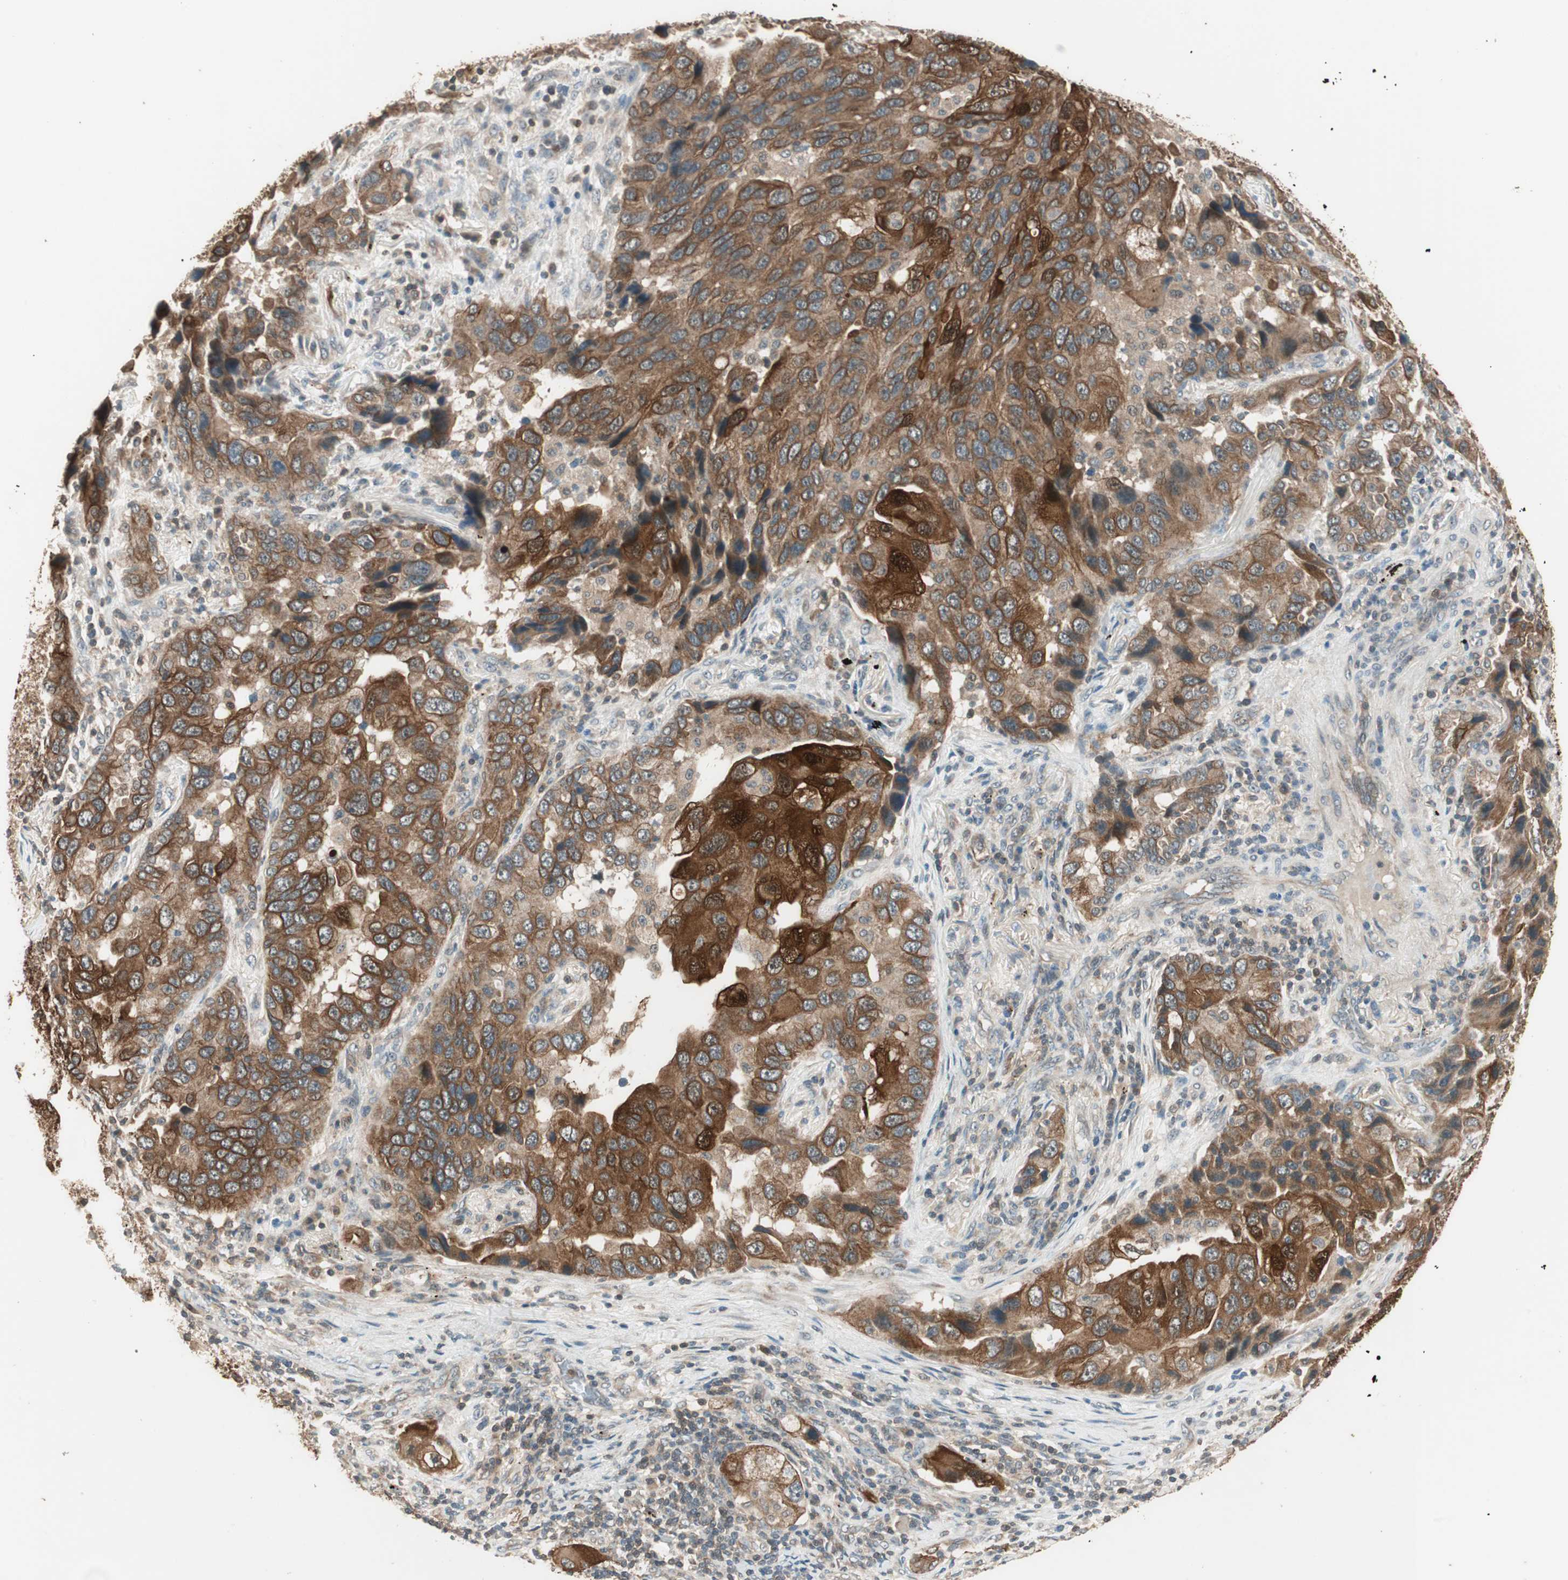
{"staining": {"intensity": "strong", "quantity": ">75%", "location": "cytoplasmic/membranous"}, "tissue": "lung cancer", "cell_type": "Tumor cells", "image_type": "cancer", "snomed": [{"axis": "morphology", "description": "Adenocarcinoma, NOS"}, {"axis": "topography", "description": "Lung"}], "caption": "DAB (3,3'-diaminobenzidine) immunohistochemical staining of lung cancer exhibits strong cytoplasmic/membranous protein positivity in approximately >75% of tumor cells.", "gene": "TRIM21", "patient": {"sex": "female", "age": 65}}